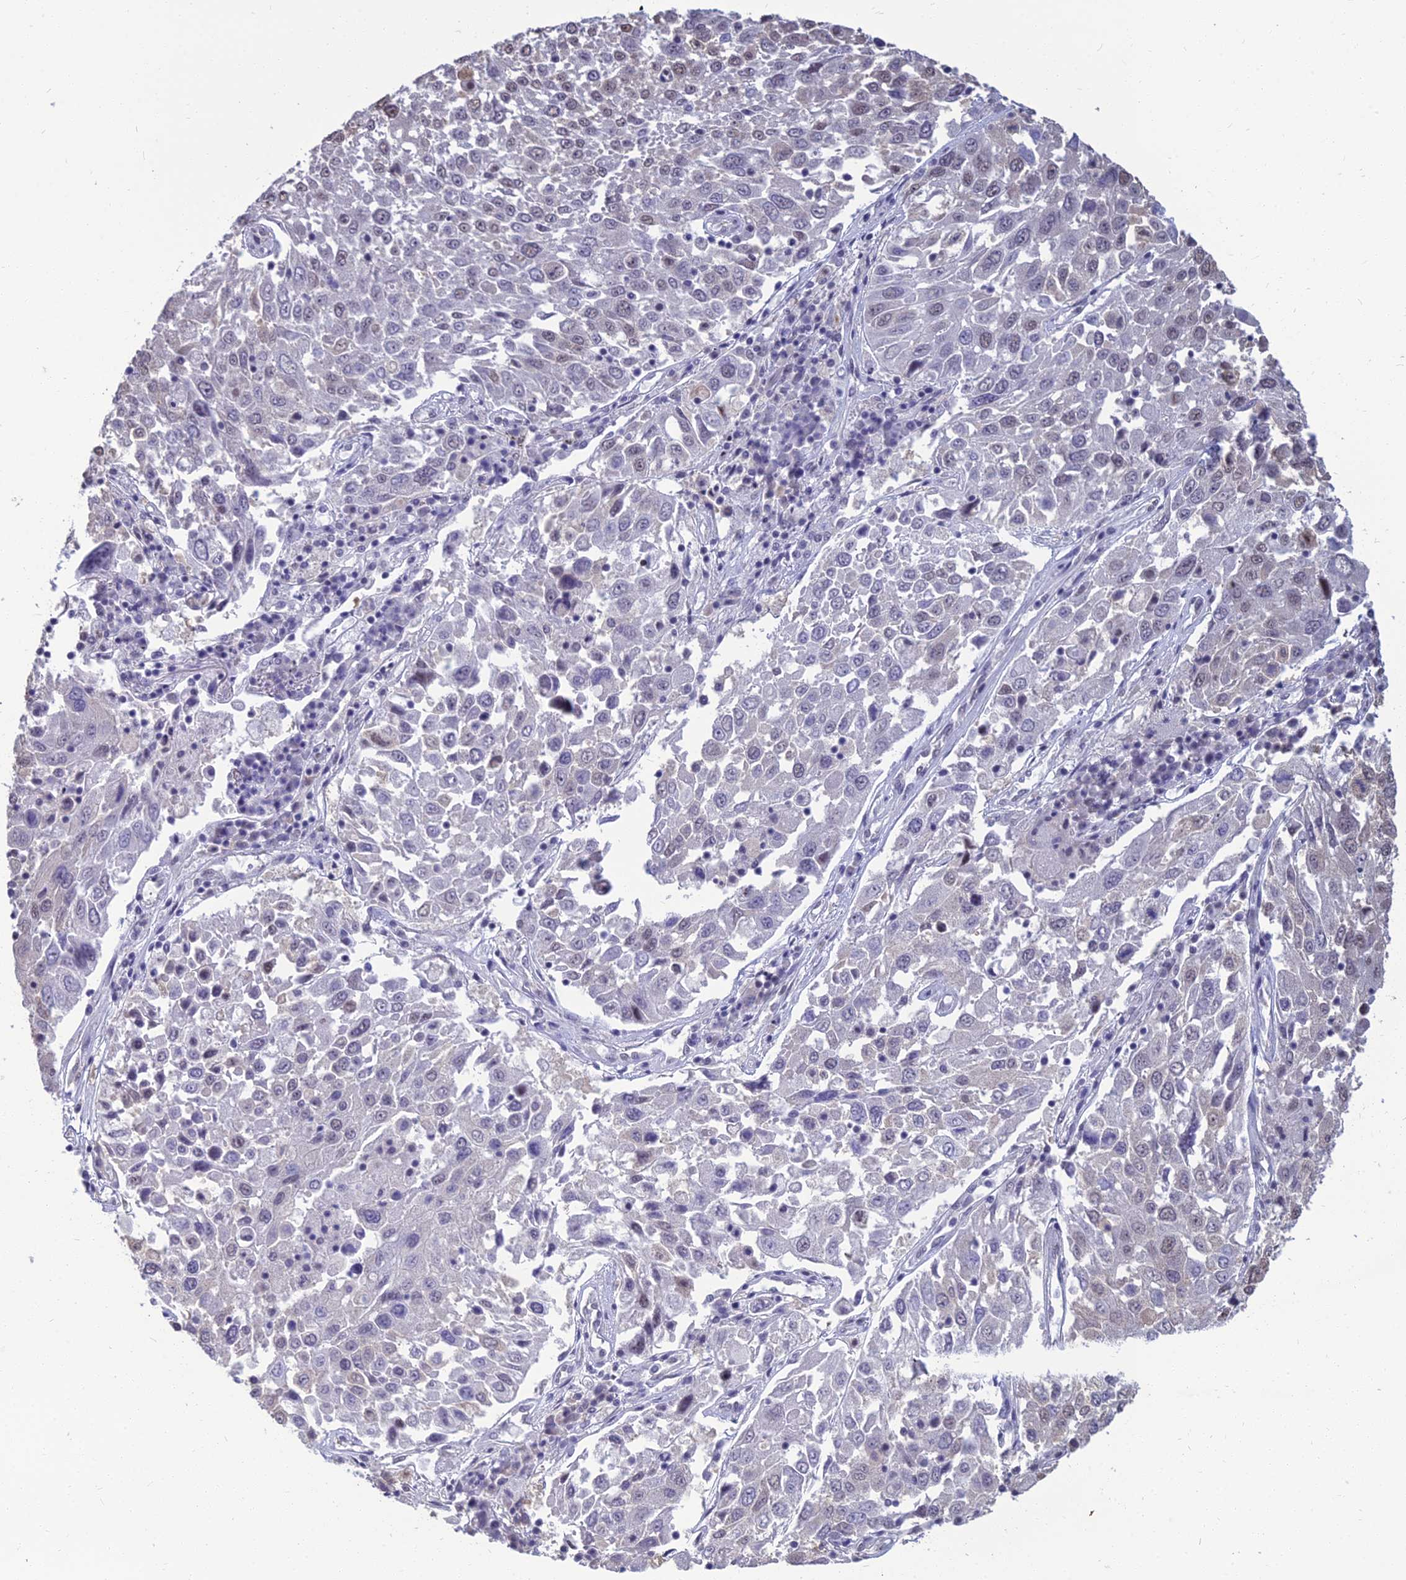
{"staining": {"intensity": "negative", "quantity": "none", "location": "none"}, "tissue": "lung cancer", "cell_type": "Tumor cells", "image_type": "cancer", "snomed": [{"axis": "morphology", "description": "Squamous cell carcinoma, NOS"}, {"axis": "topography", "description": "Lung"}], "caption": "Micrograph shows no protein expression in tumor cells of lung cancer tissue. (IHC, brightfield microscopy, high magnification).", "gene": "SRSF7", "patient": {"sex": "male", "age": 65}}